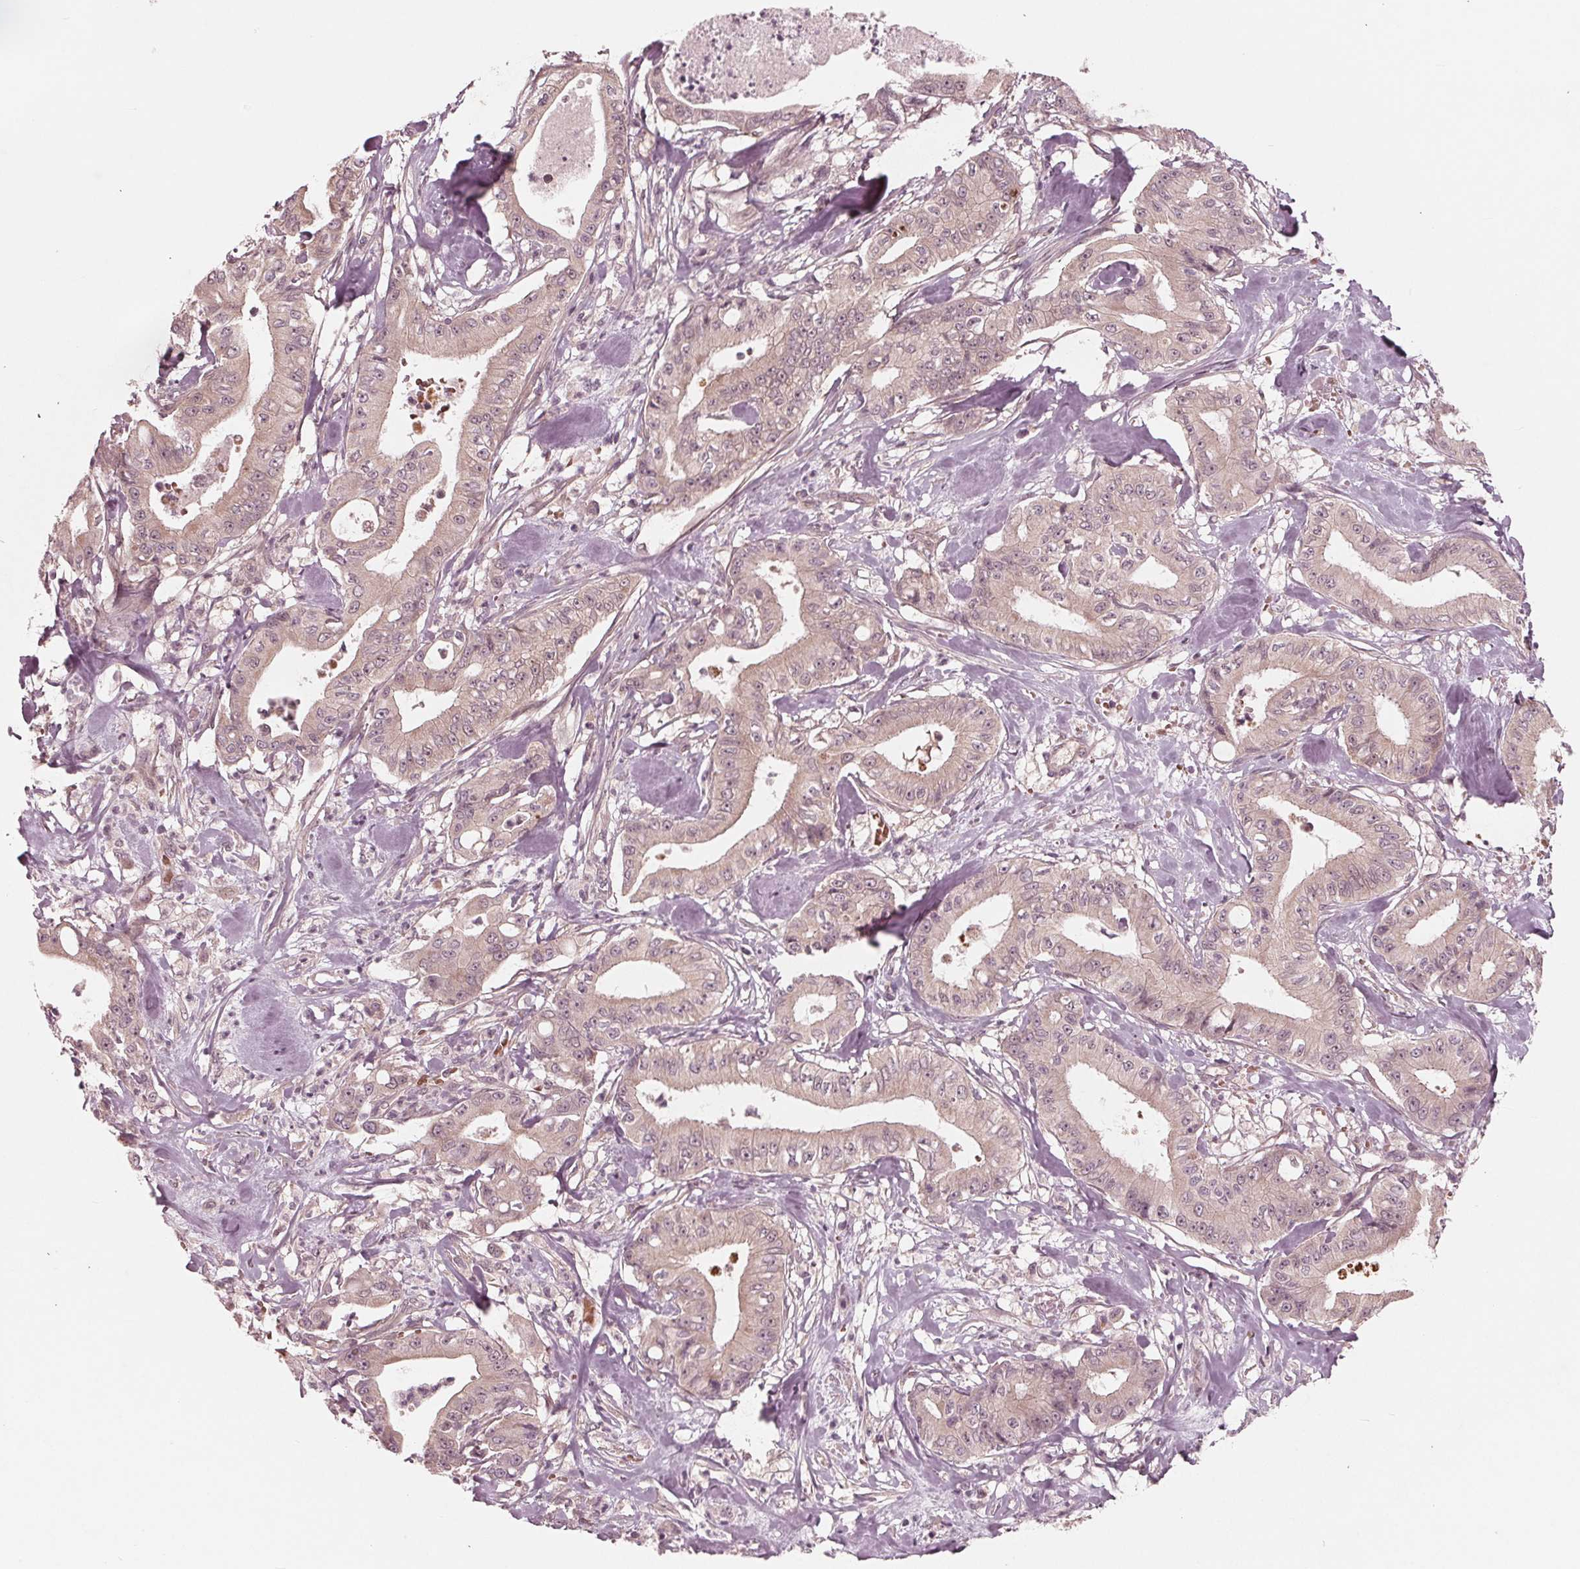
{"staining": {"intensity": "weak", "quantity": ">75%", "location": "cytoplasmic/membranous"}, "tissue": "pancreatic cancer", "cell_type": "Tumor cells", "image_type": "cancer", "snomed": [{"axis": "morphology", "description": "Adenocarcinoma, NOS"}, {"axis": "topography", "description": "Pancreas"}], "caption": "The photomicrograph shows immunohistochemical staining of pancreatic adenocarcinoma. There is weak cytoplasmic/membranous expression is seen in approximately >75% of tumor cells. Using DAB (brown) and hematoxylin (blue) stains, captured at high magnification using brightfield microscopy.", "gene": "UBALD1", "patient": {"sex": "male", "age": 71}}